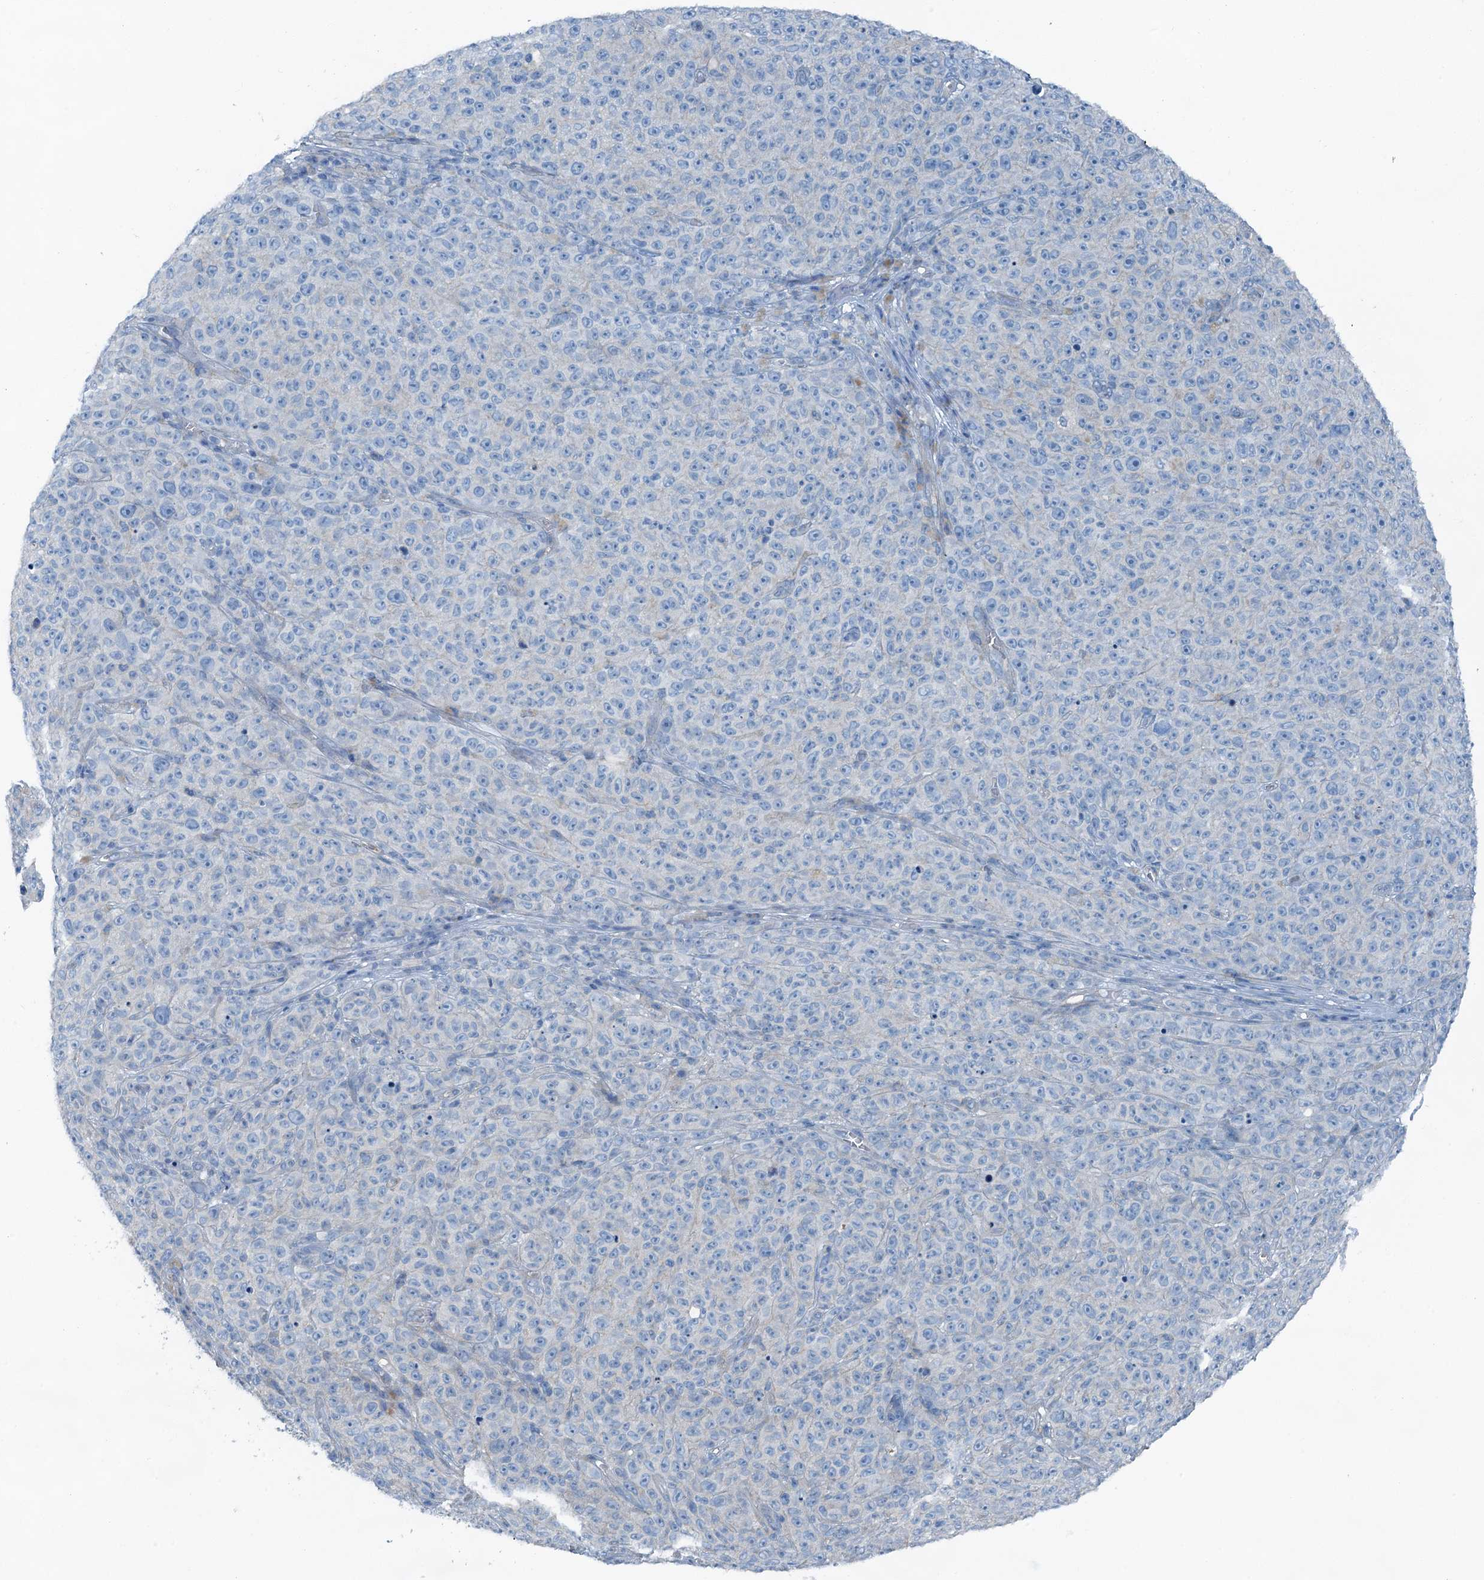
{"staining": {"intensity": "negative", "quantity": "none", "location": "none"}, "tissue": "melanoma", "cell_type": "Tumor cells", "image_type": "cancer", "snomed": [{"axis": "morphology", "description": "Malignant melanoma, NOS"}, {"axis": "topography", "description": "Skin"}], "caption": "Immunohistochemistry of human malignant melanoma exhibits no expression in tumor cells.", "gene": "TMOD2", "patient": {"sex": "female", "age": 82}}